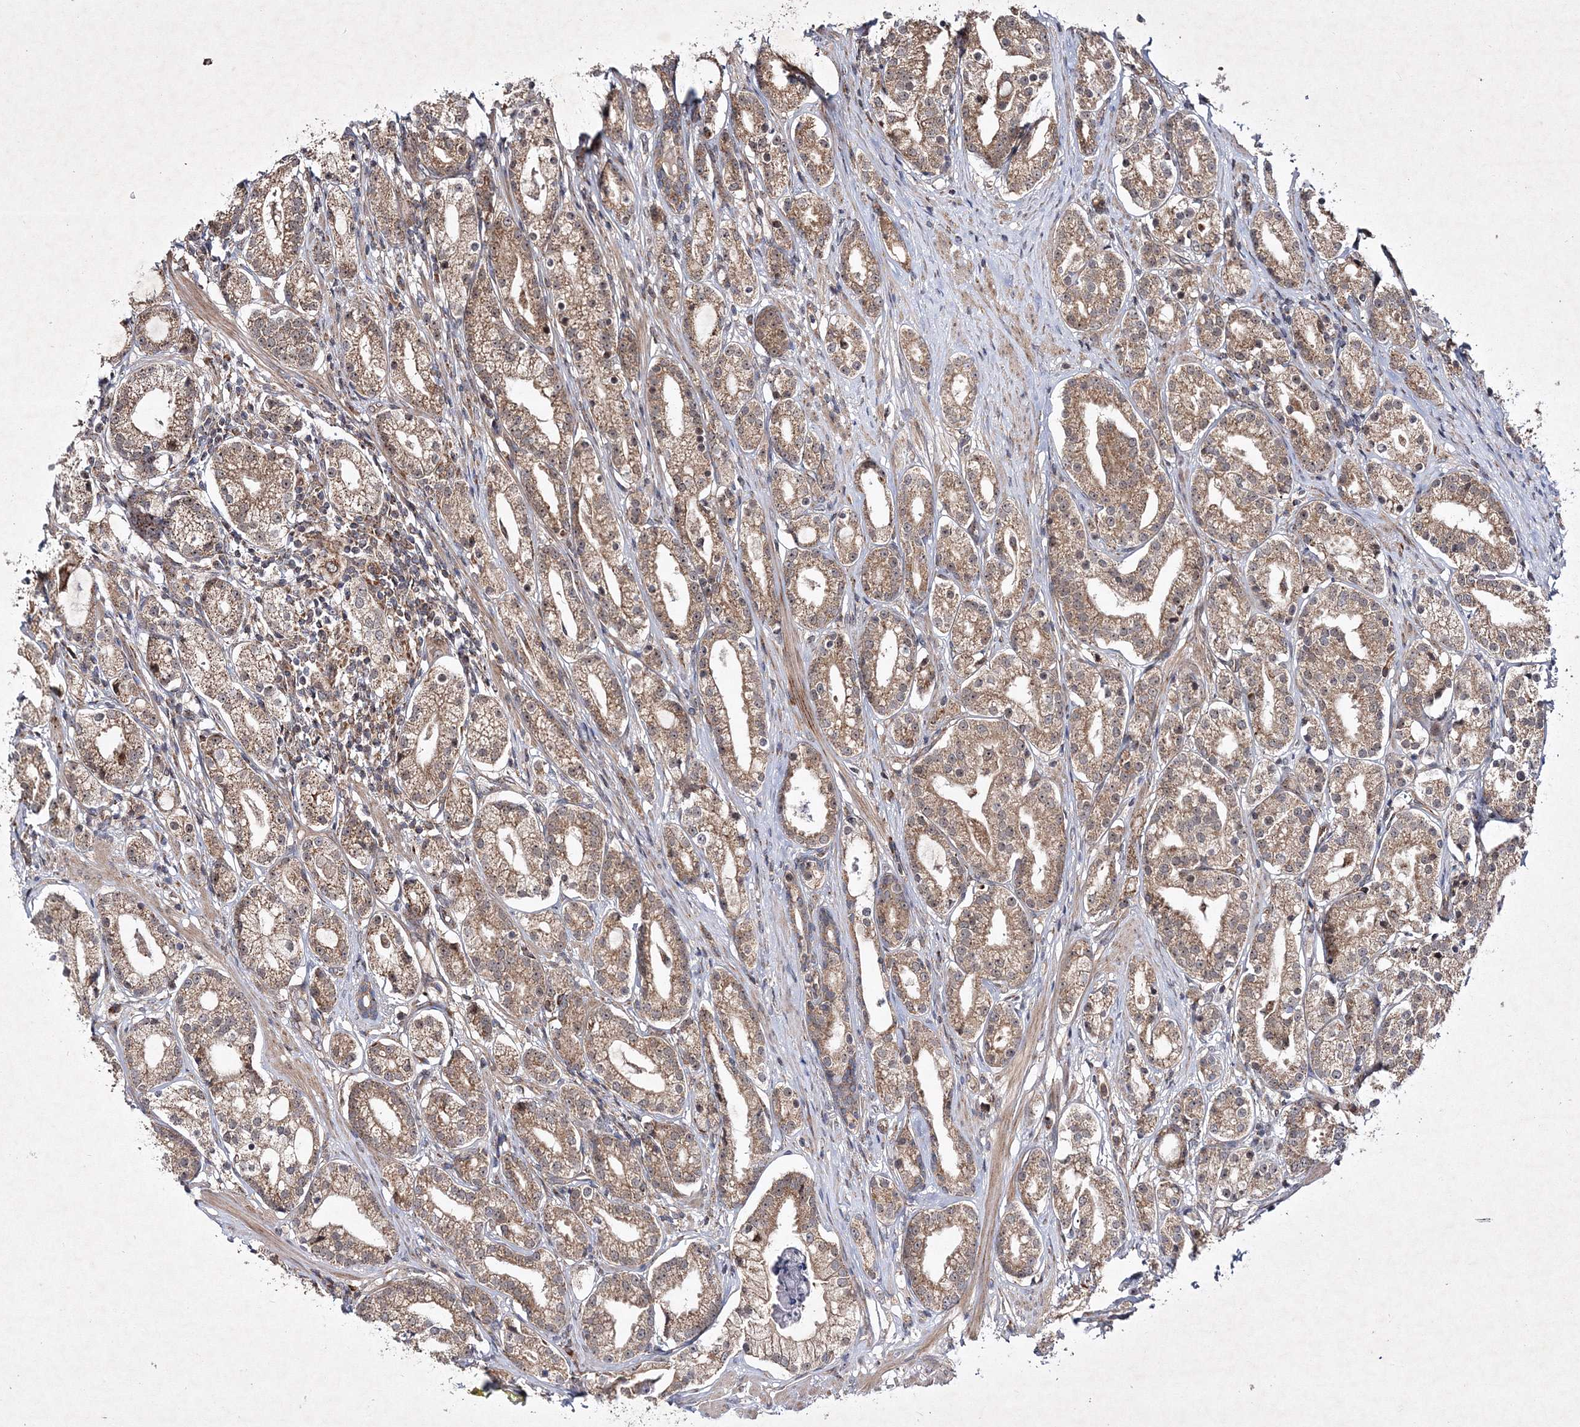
{"staining": {"intensity": "moderate", "quantity": ">75%", "location": "cytoplasmic/membranous"}, "tissue": "prostate cancer", "cell_type": "Tumor cells", "image_type": "cancer", "snomed": [{"axis": "morphology", "description": "Adenocarcinoma, High grade"}, {"axis": "topography", "description": "Prostate"}], "caption": "Prostate cancer stained with immunohistochemistry (IHC) displays moderate cytoplasmic/membranous staining in about >75% of tumor cells. The protein of interest is shown in brown color, while the nuclei are stained blue.", "gene": "SCRN3", "patient": {"sex": "male", "age": 69}}